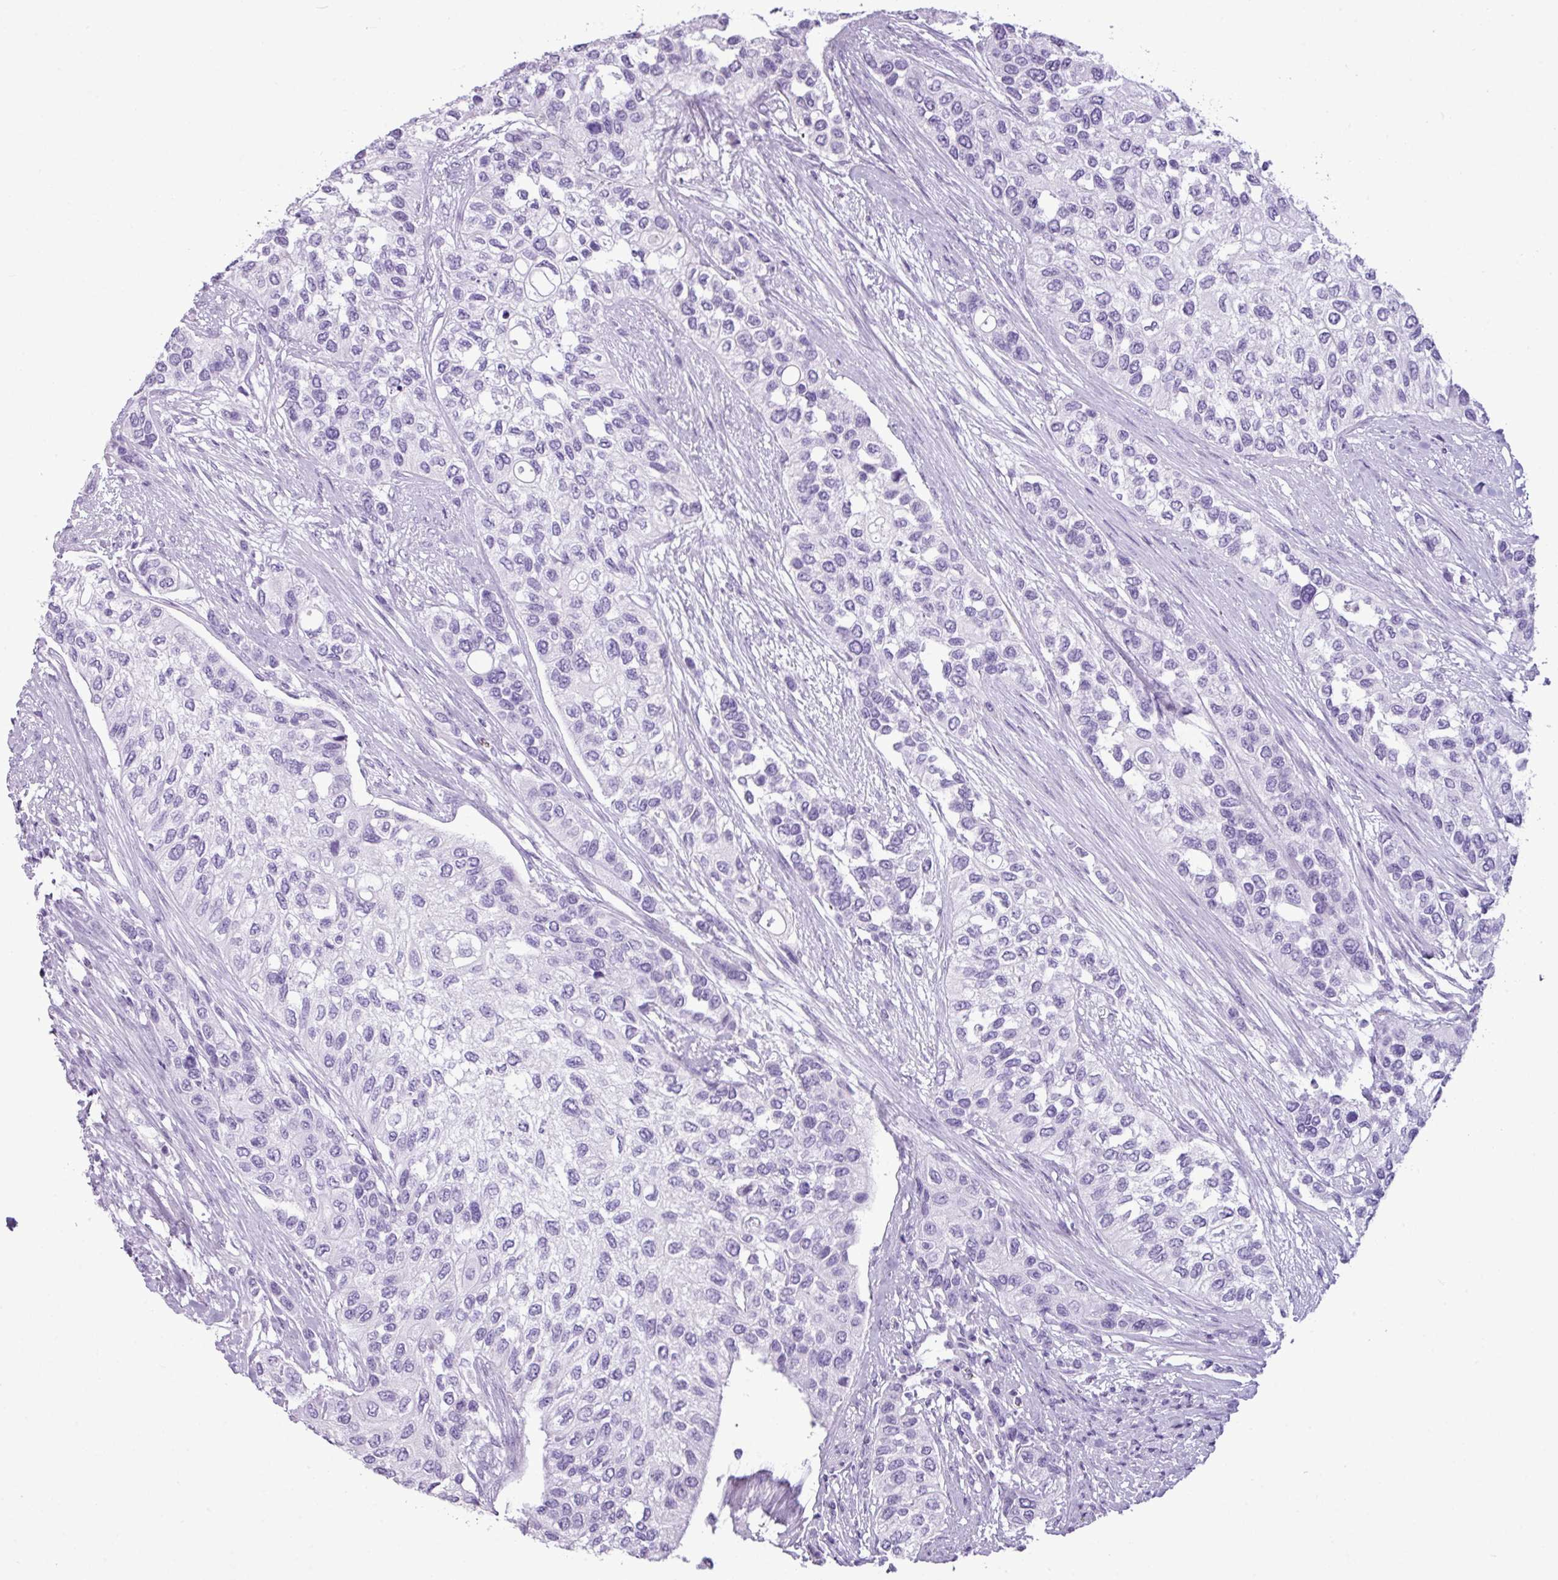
{"staining": {"intensity": "negative", "quantity": "none", "location": "none"}, "tissue": "urothelial cancer", "cell_type": "Tumor cells", "image_type": "cancer", "snomed": [{"axis": "morphology", "description": "Normal tissue, NOS"}, {"axis": "morphology", "description": "Urothelial carcinoma, High grade"}, {"axis": "topography", "description": "Vascular tissue"}, {"axis": "topography", "description": "Urinary bladder"}], "caption": "An image of urothelial cancer stained for a protein demonstrates no brown staining in tumor cells.", "gene": "AMY1B", "patient": {"sex": "female", "age": 56}}